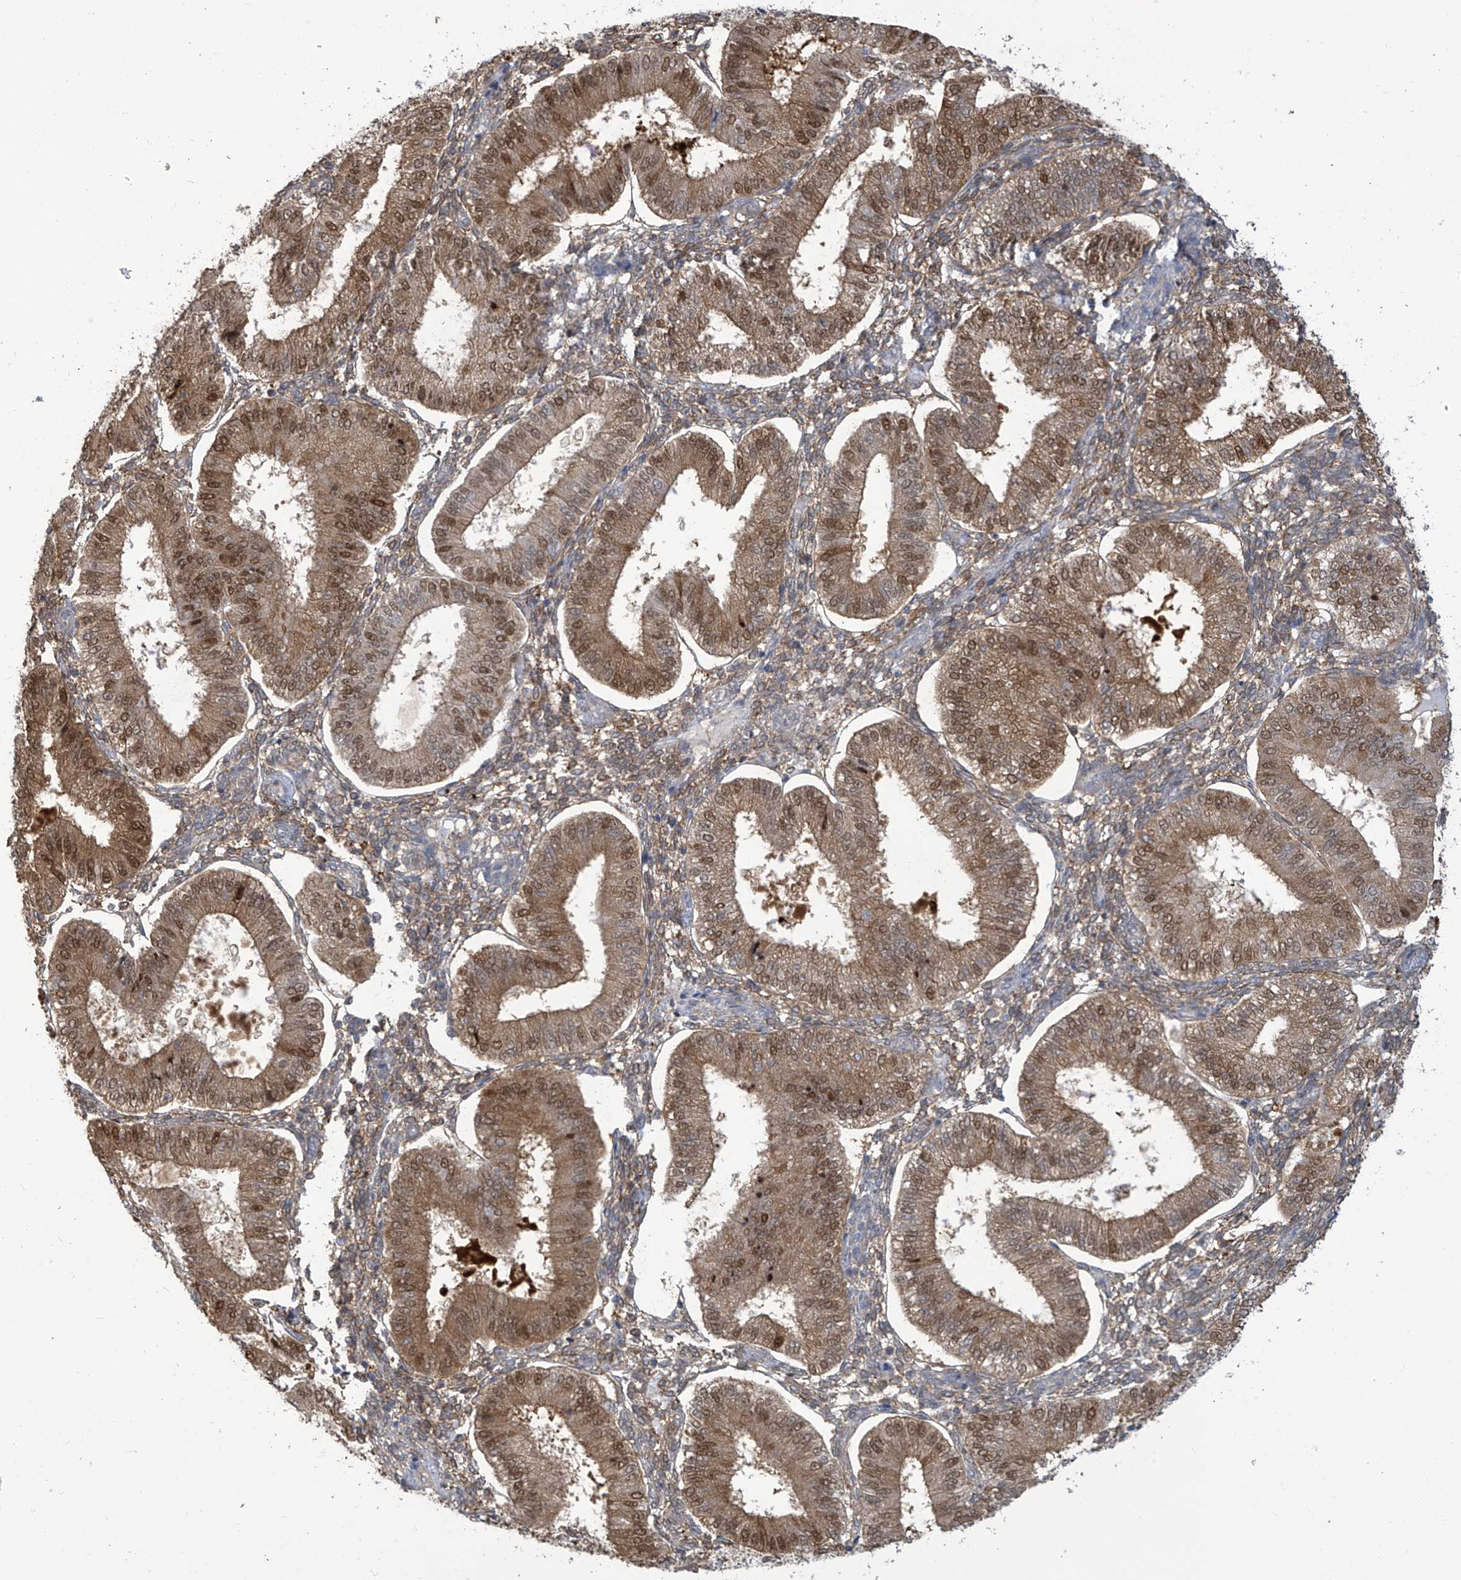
{"staining": {"intensity": "weak", "quantity": ">75%", "location": "cytoplasmic/membranous"}, "tissue": "endometrium", "cell_type": "Cells in endometrial stroma", "image_type": "normal", "snomed": [{"axis": "morphology", "description": "Normal tissue, NOS"}, {"axis": "topography", "description": "Endometrium"}], "caption": "The immunohistochemical stain highlights weak cytoplasmic/membranous expression in cells in endometrial stroma of normal endometrium. The protein of interest is shown in brown color, while the nuclei are stained blue.", "gene": "TAGAP", "patient": {"sex": "female", "age": 39}}